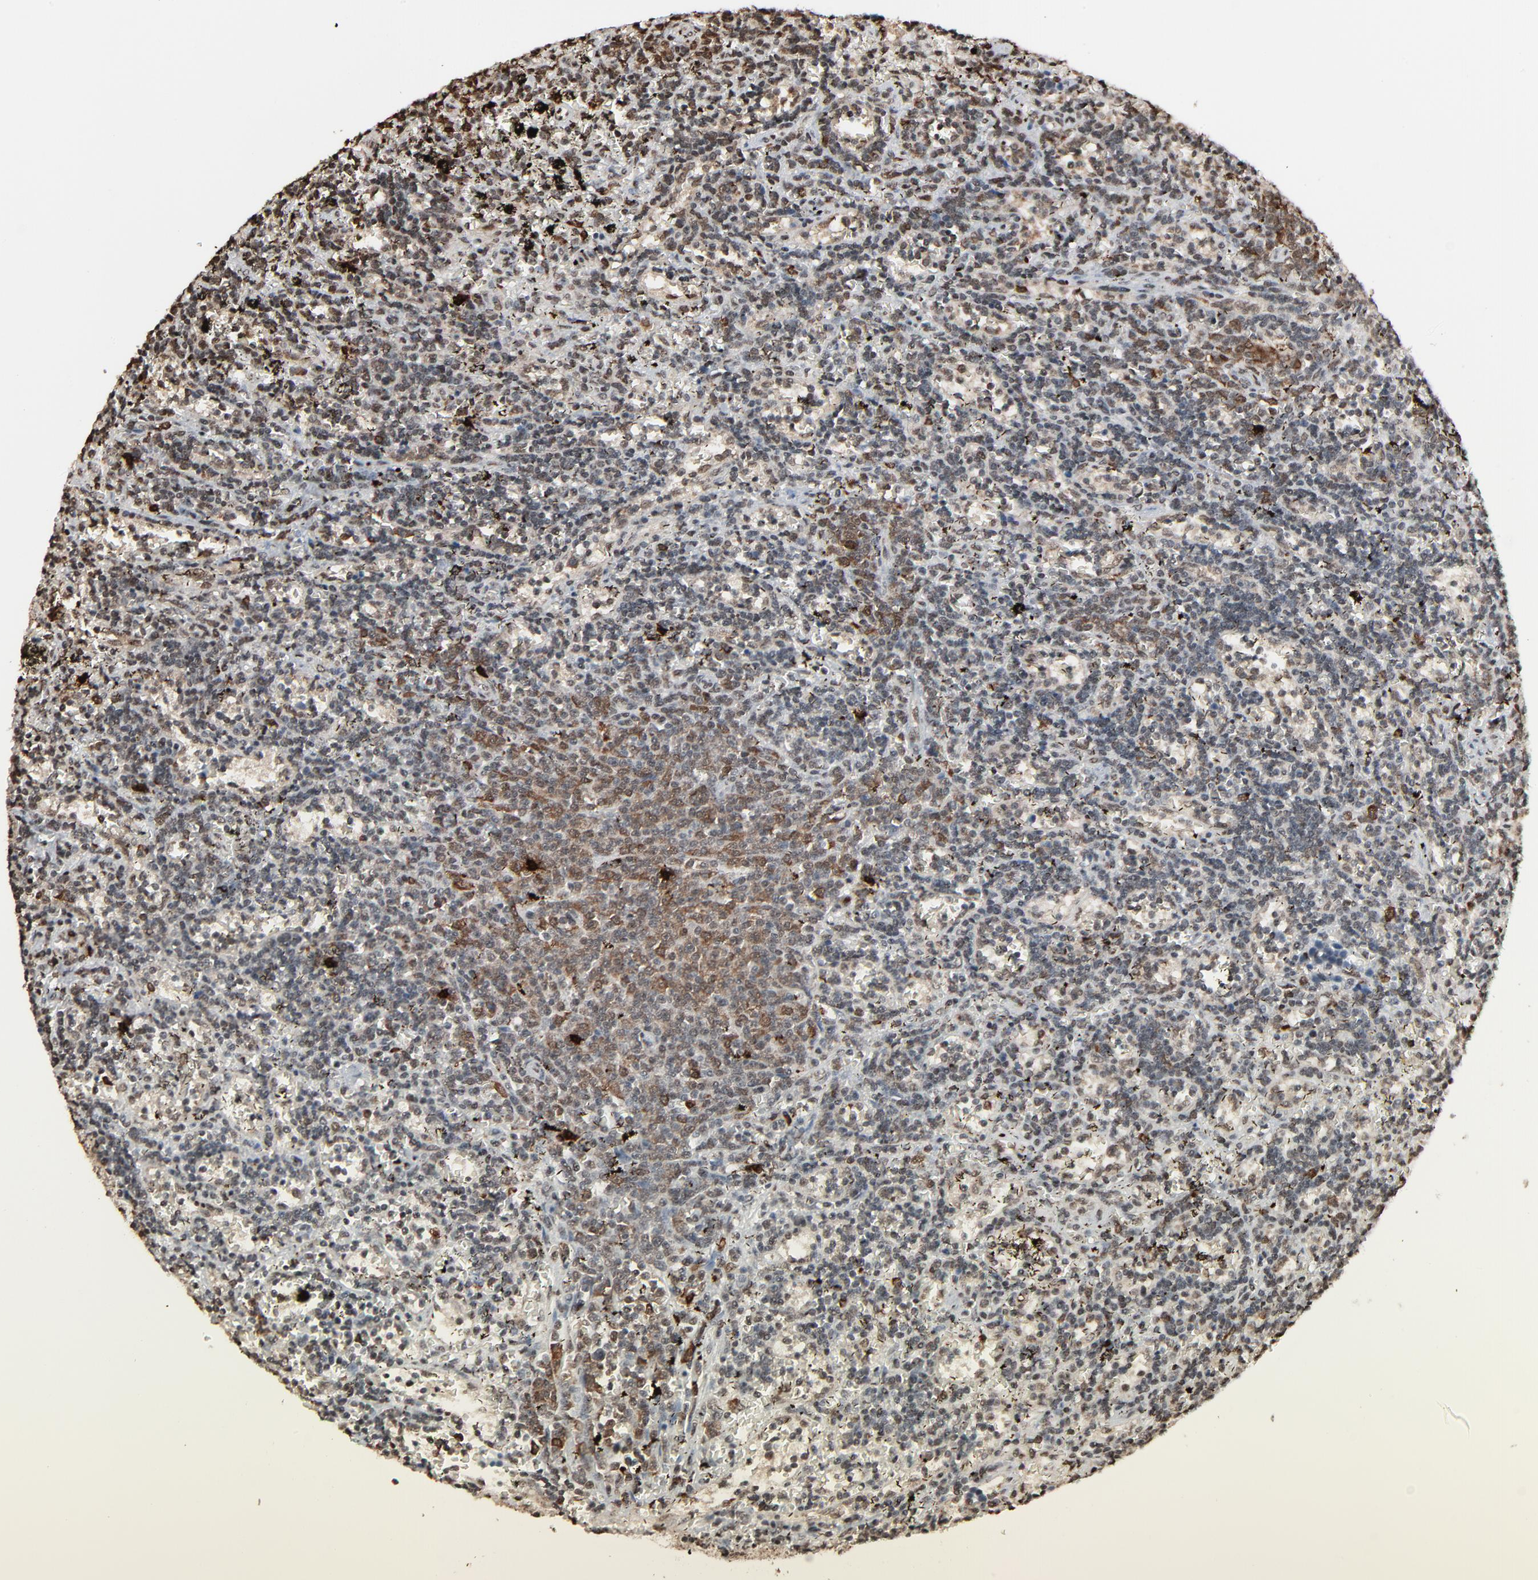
{"staining": {"intensity": "moderate", "quantity": "25%-75%", "location": "cytoplasmic/membranous,nuclear"}, "tissue": "lymphoma", "cell_type": "Tumor cells", "image_type": "cancer", "snomed": [{"axis": "morphology", "description": "Malignant lymphoma, non-Hodgkin's type, Low grade"}, {"axis": "topography", "description": "Spleen"}], "caption": "Immunohistochemical staining of human low-grade malignant lymphoma, non-Hodgkin's type shows medium levels of moderate cytoplasmic/membranous and nuclear expression in about 25%-75% of tumor cells.", "gene": "MEIS2", "patient": {"sex": "male", "age": 60}}